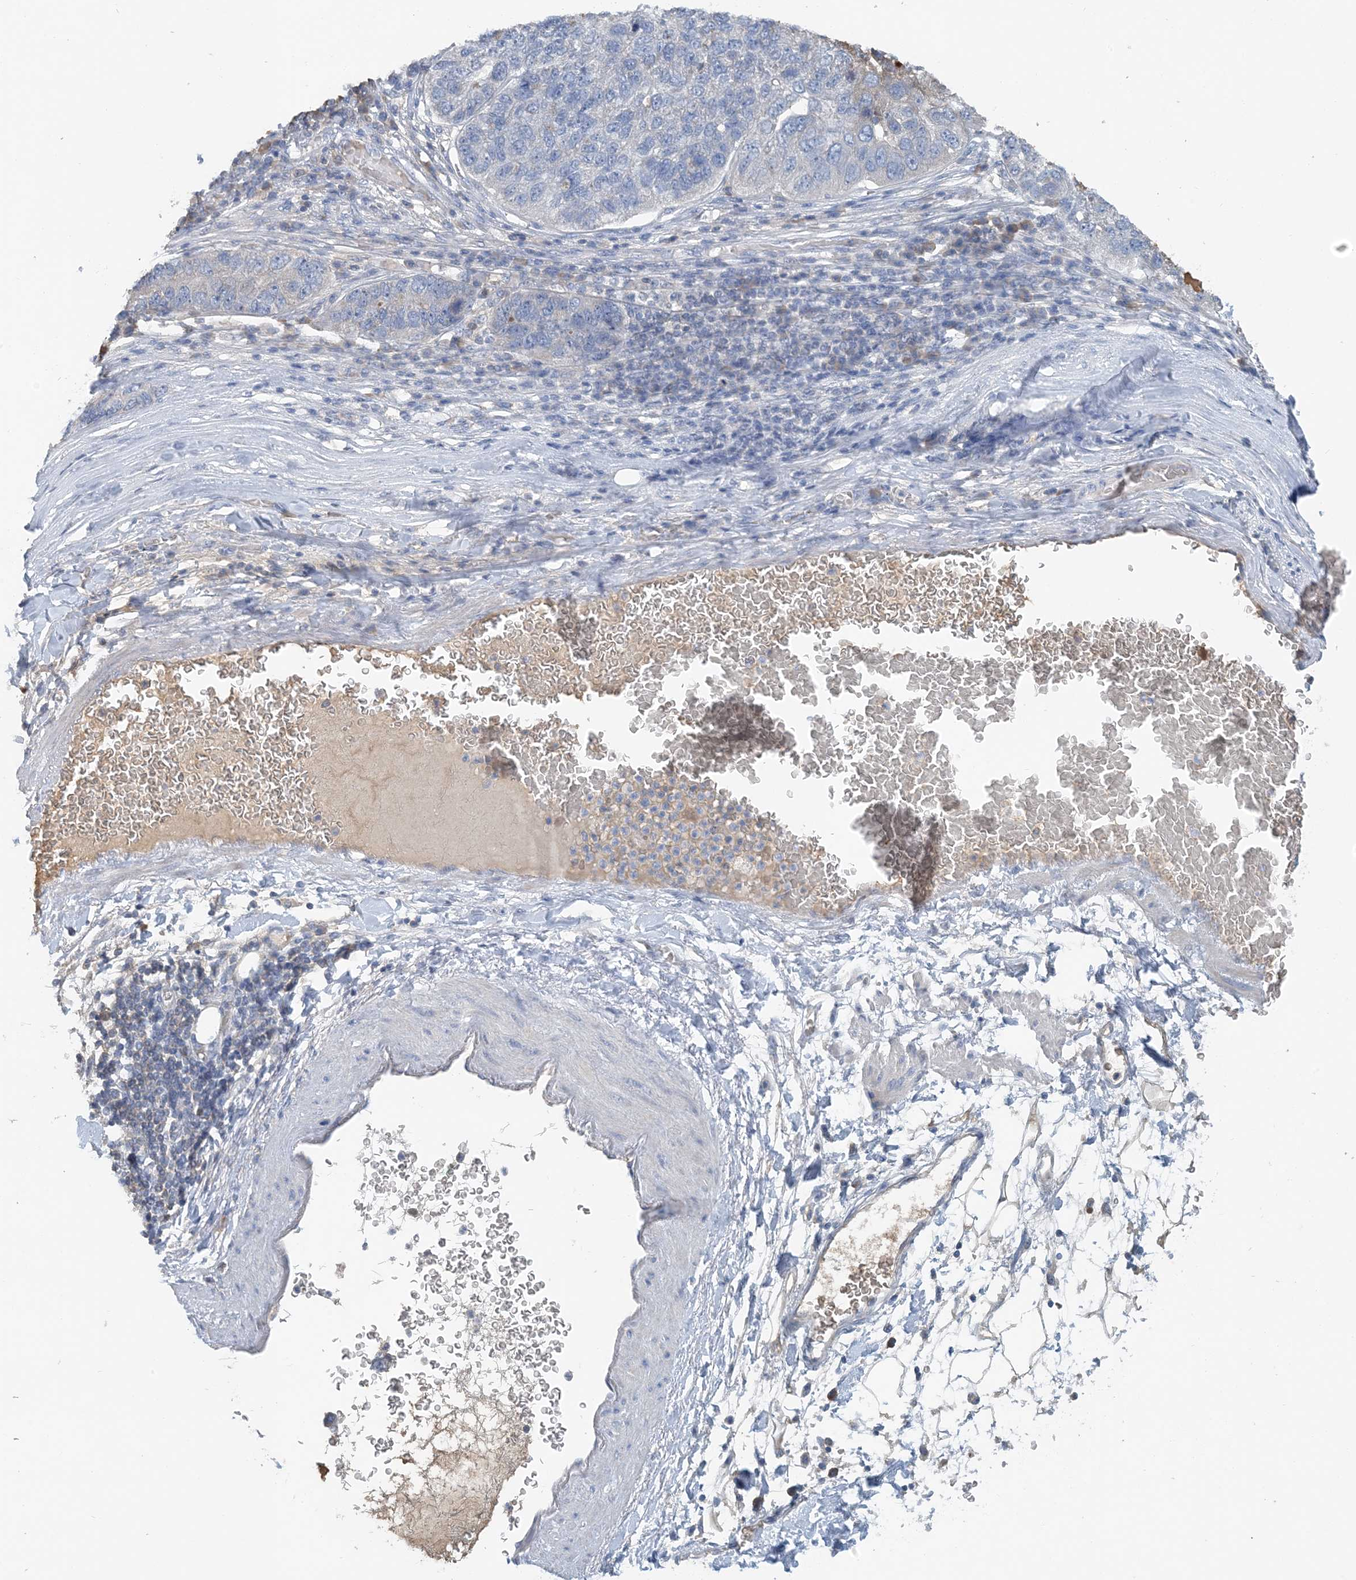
{"staining": {"intensity": "negative", "quantity": "none", "location": "none"}, "tissue": "pancreatic cancer", "cell_type": "Tumor cells", "image_type": "cancer", "snomed": [{"axis": "morphology", "description": "Adenocarcinoma, NOS"}, {"axis": "topography", "description": "Pancreas"}], "caption": "The immunohistochemistry image has no significant expression in tumor cells of pancreatic cancer tissue.", "gene": "CTRL", "patient": {"sex": "female", "age": 61}}